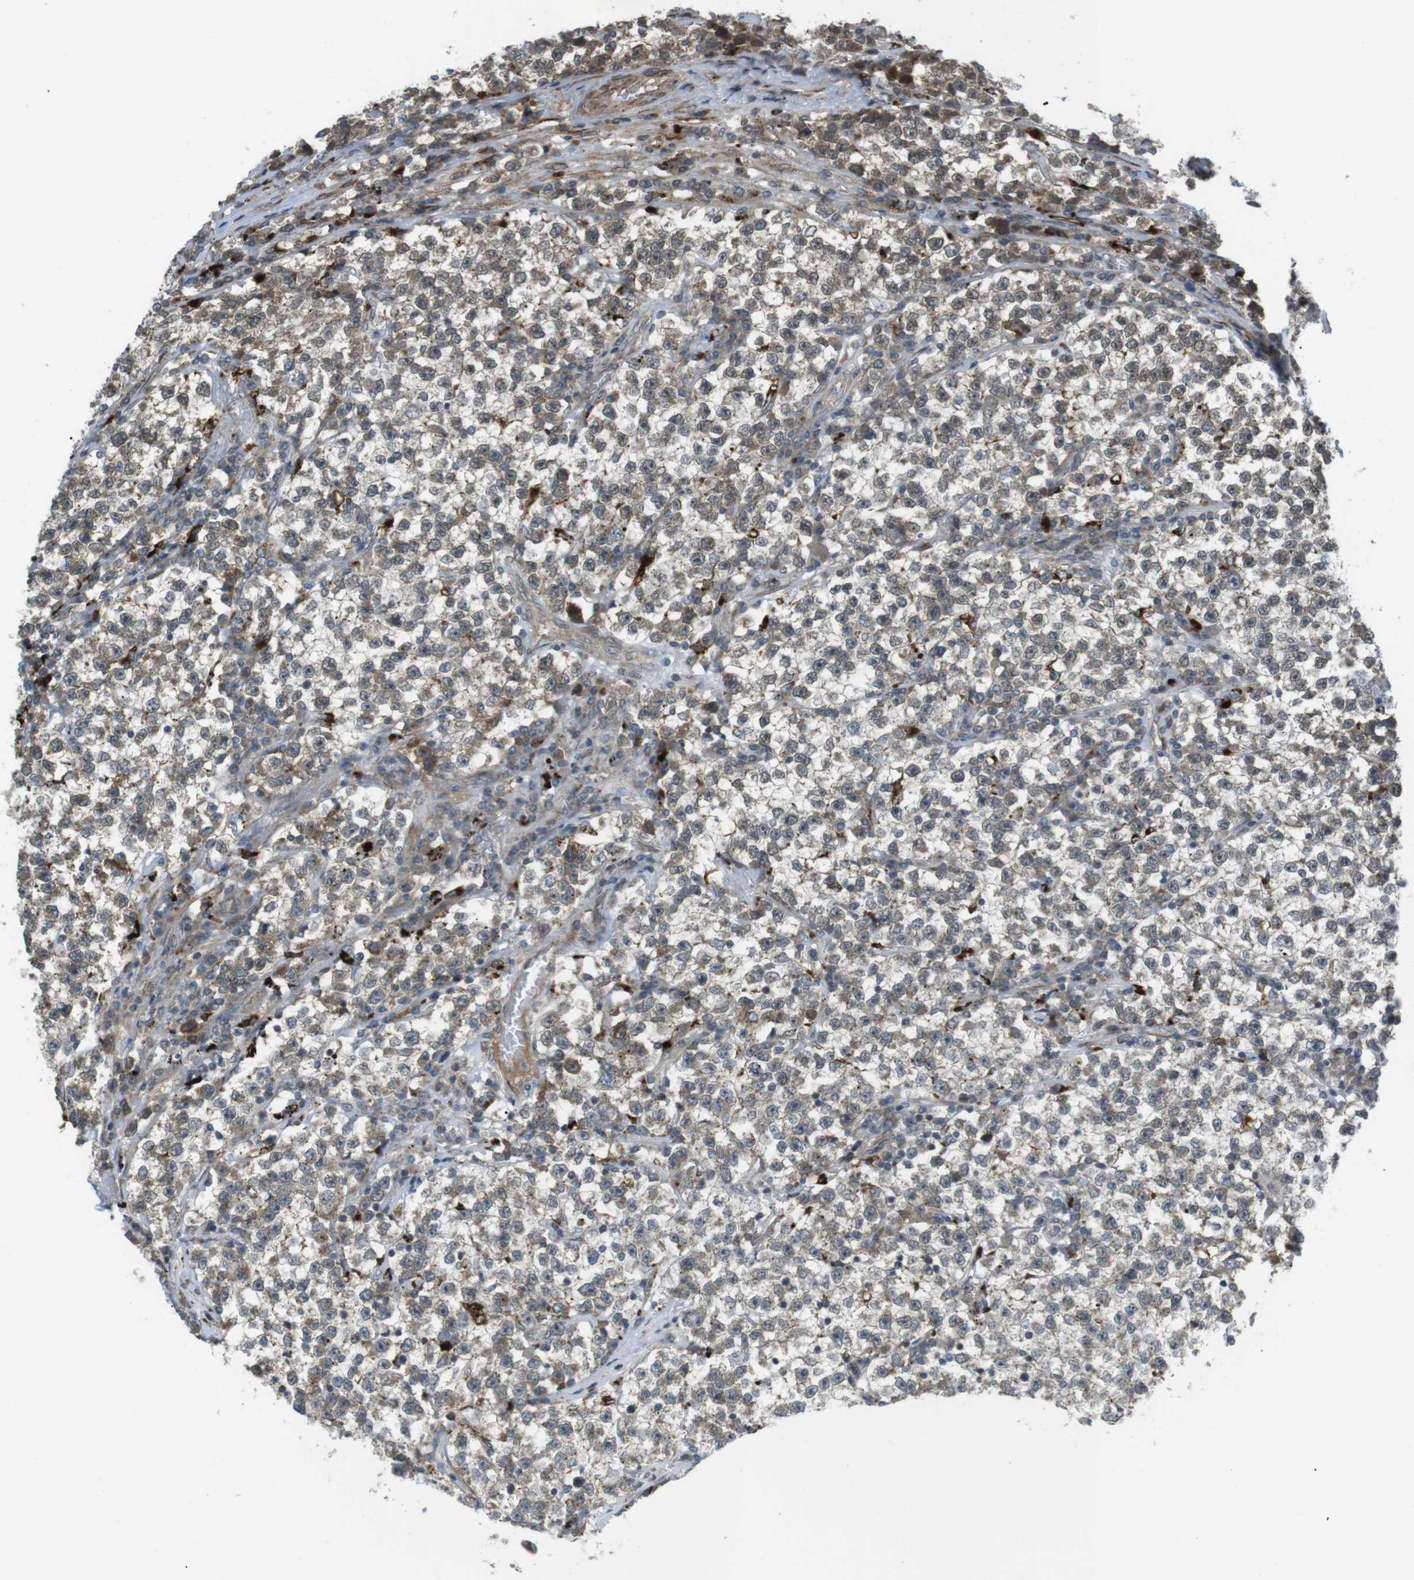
{"staining": {"intensity": "weak", "quantity": ">75%", "location": "cytoplasmic/membranous"}, "tissue": "testis cancer", "cell_type": "Tumor cells", "image_type": "cancer", "snomed": [{"axis": "morphology", "description": "Seminoma, NOS"}, {"axis": "topography", "description": "Testis"}], "caption": "A brown stain labels weak cytoplasmic/membranous expression of a protein in human testis cancer tumor cells. (Stains: DAB (3,3'-diaminobenzidine) in brown, nuclei in blue, Microscopy: brightfield microscopy at high magnification).", "gene": "KANK2", "patient": {"sex": "male", "age": 22}}